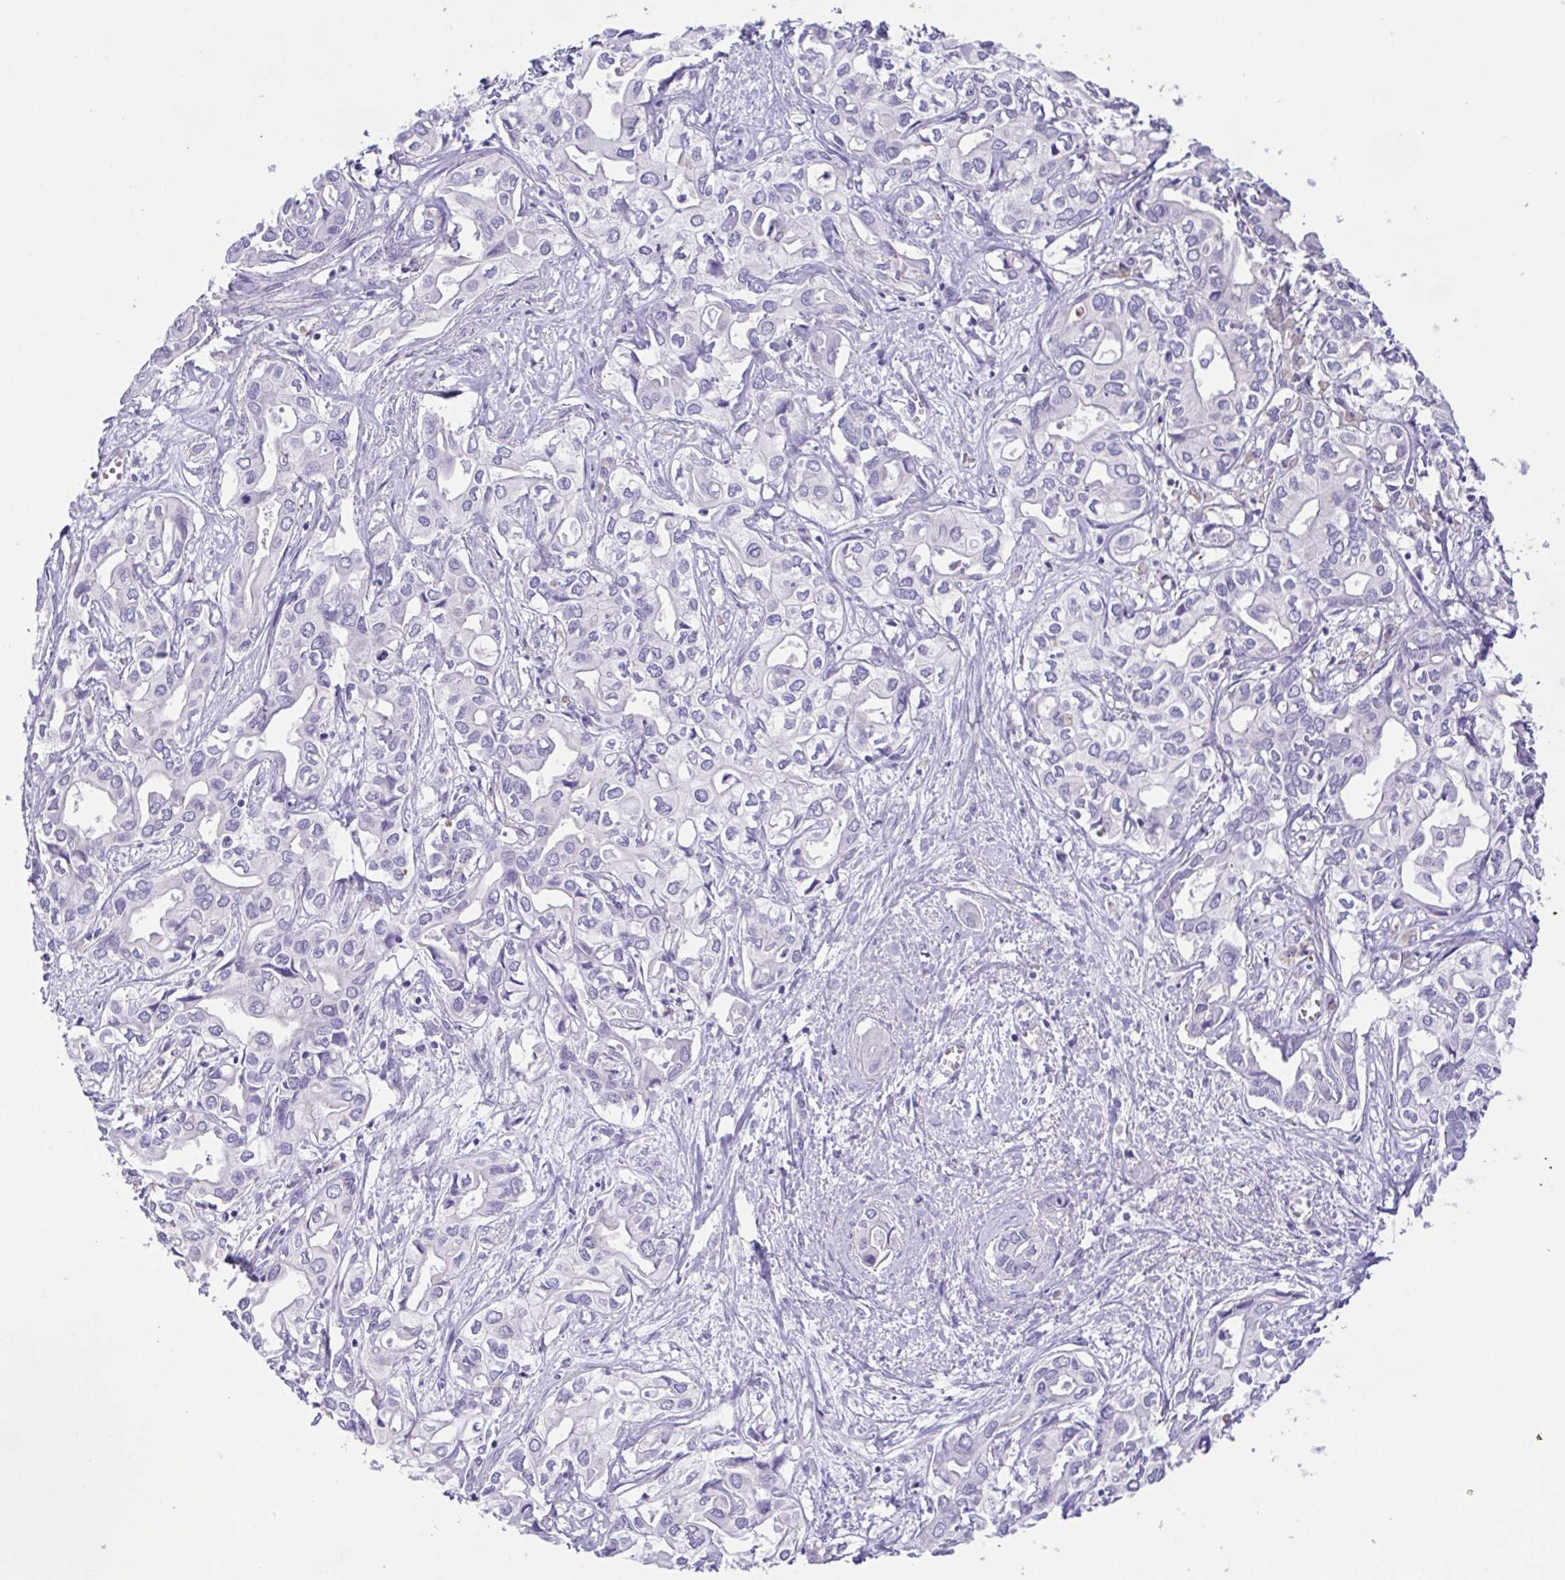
{"staining": {"intensity": "negative", "quantity": "none", "location": "none"}, "tissue": "liver cancer", "cell_type": "Tumor cells", "image_type": "cancer", "snomed": [{"axis": "morphology", "description": "Cholangiocarcinoma"}, {"axis": "topography", "description": "Liver"}], "caption": "The histopathology image displays no significant staining in tumor cells of liver cholangiocarcinoma.", "gene": "EPB42", "patient": {"sex": "female", "age": 64}}